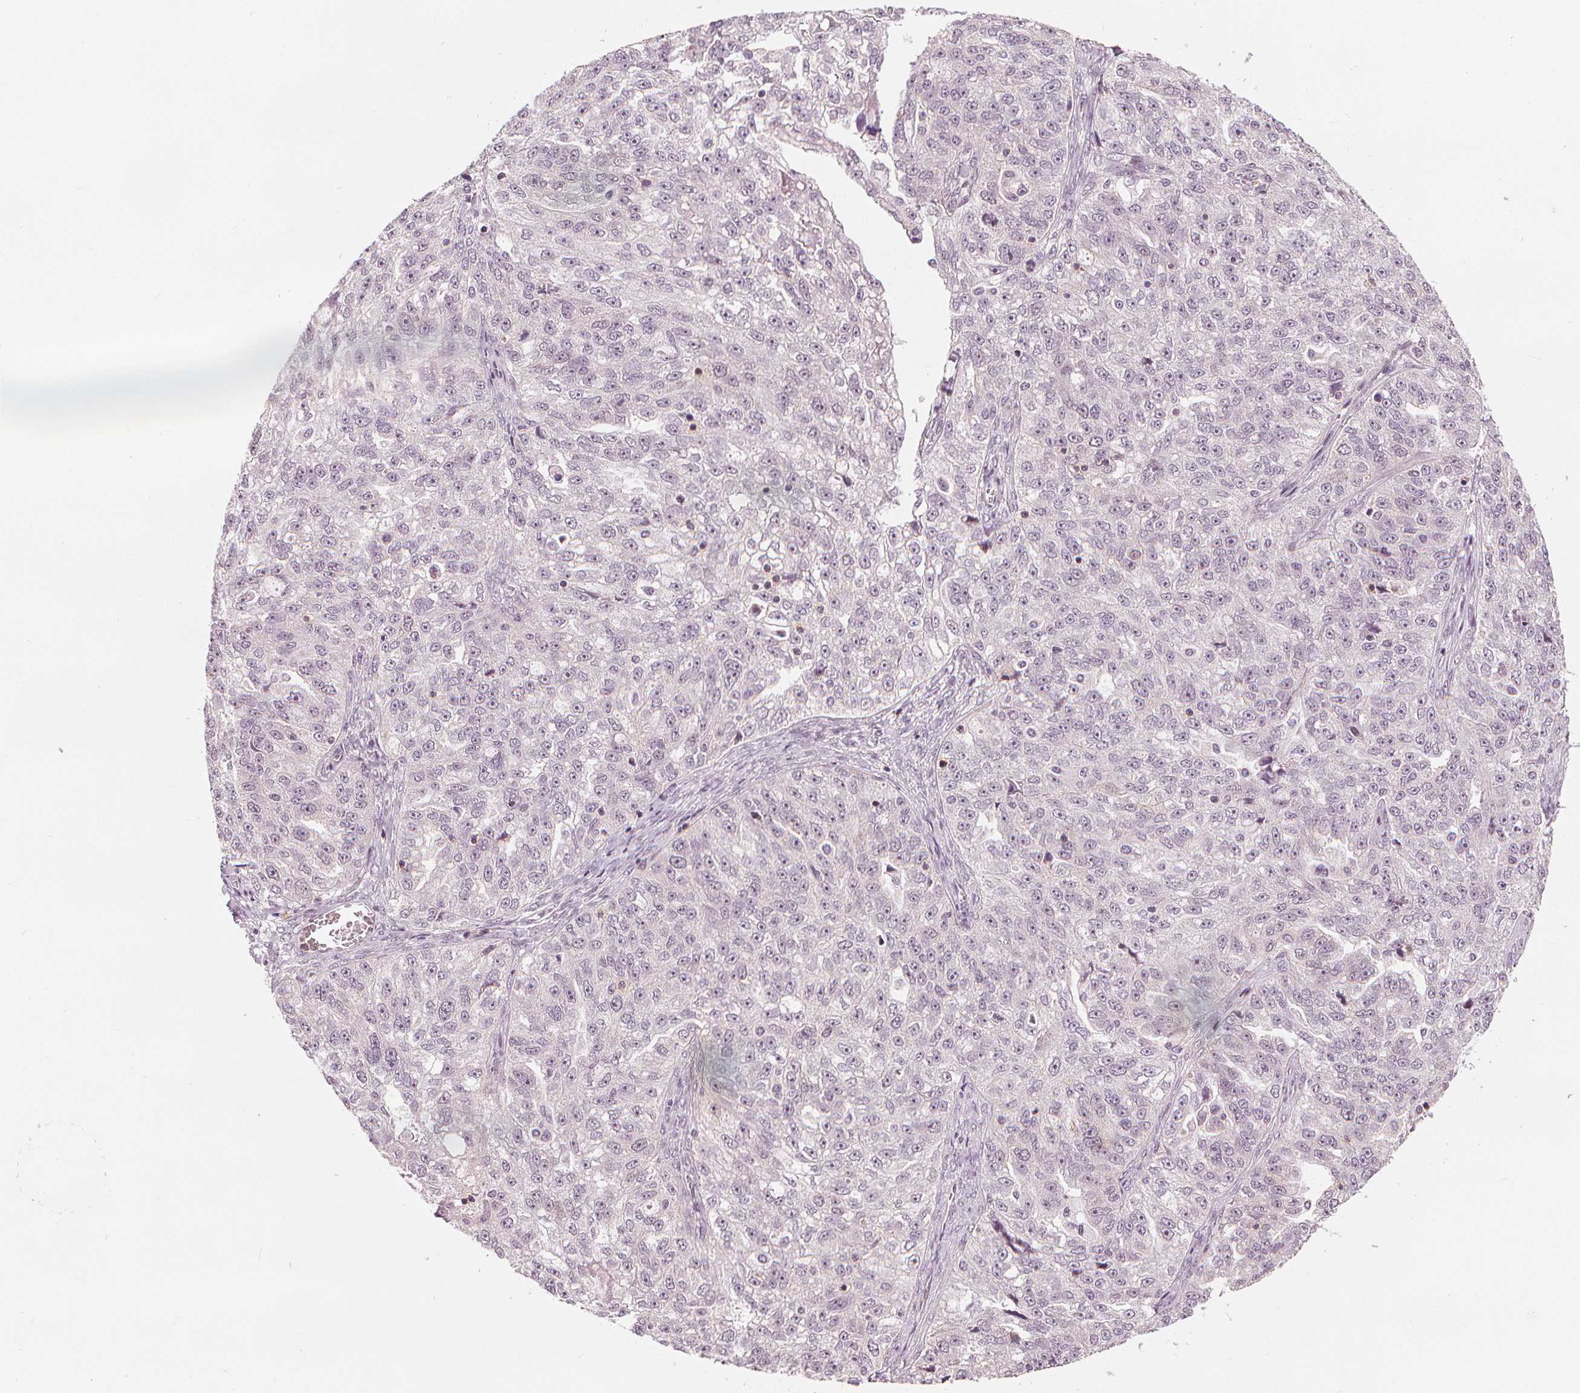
{"staining": {"intensity": "negative", "quantity": "none", "location": "none"}, "tissue": "ovarian cancer", "cell_type": "Tumor cells", "image_type": "cancer", "snomed": [{"axis": "morphology", "description": "Cystadenocarcinoma, serous, NOS"}, {"axis": "topography", "description": "Ovary"}], "caption": "Ovarian cancer stained for a protein using IHC exhibits no expression tumor cells.", "gene": "SLC34A1", "patient": {"sex": "female", "age": 51}}